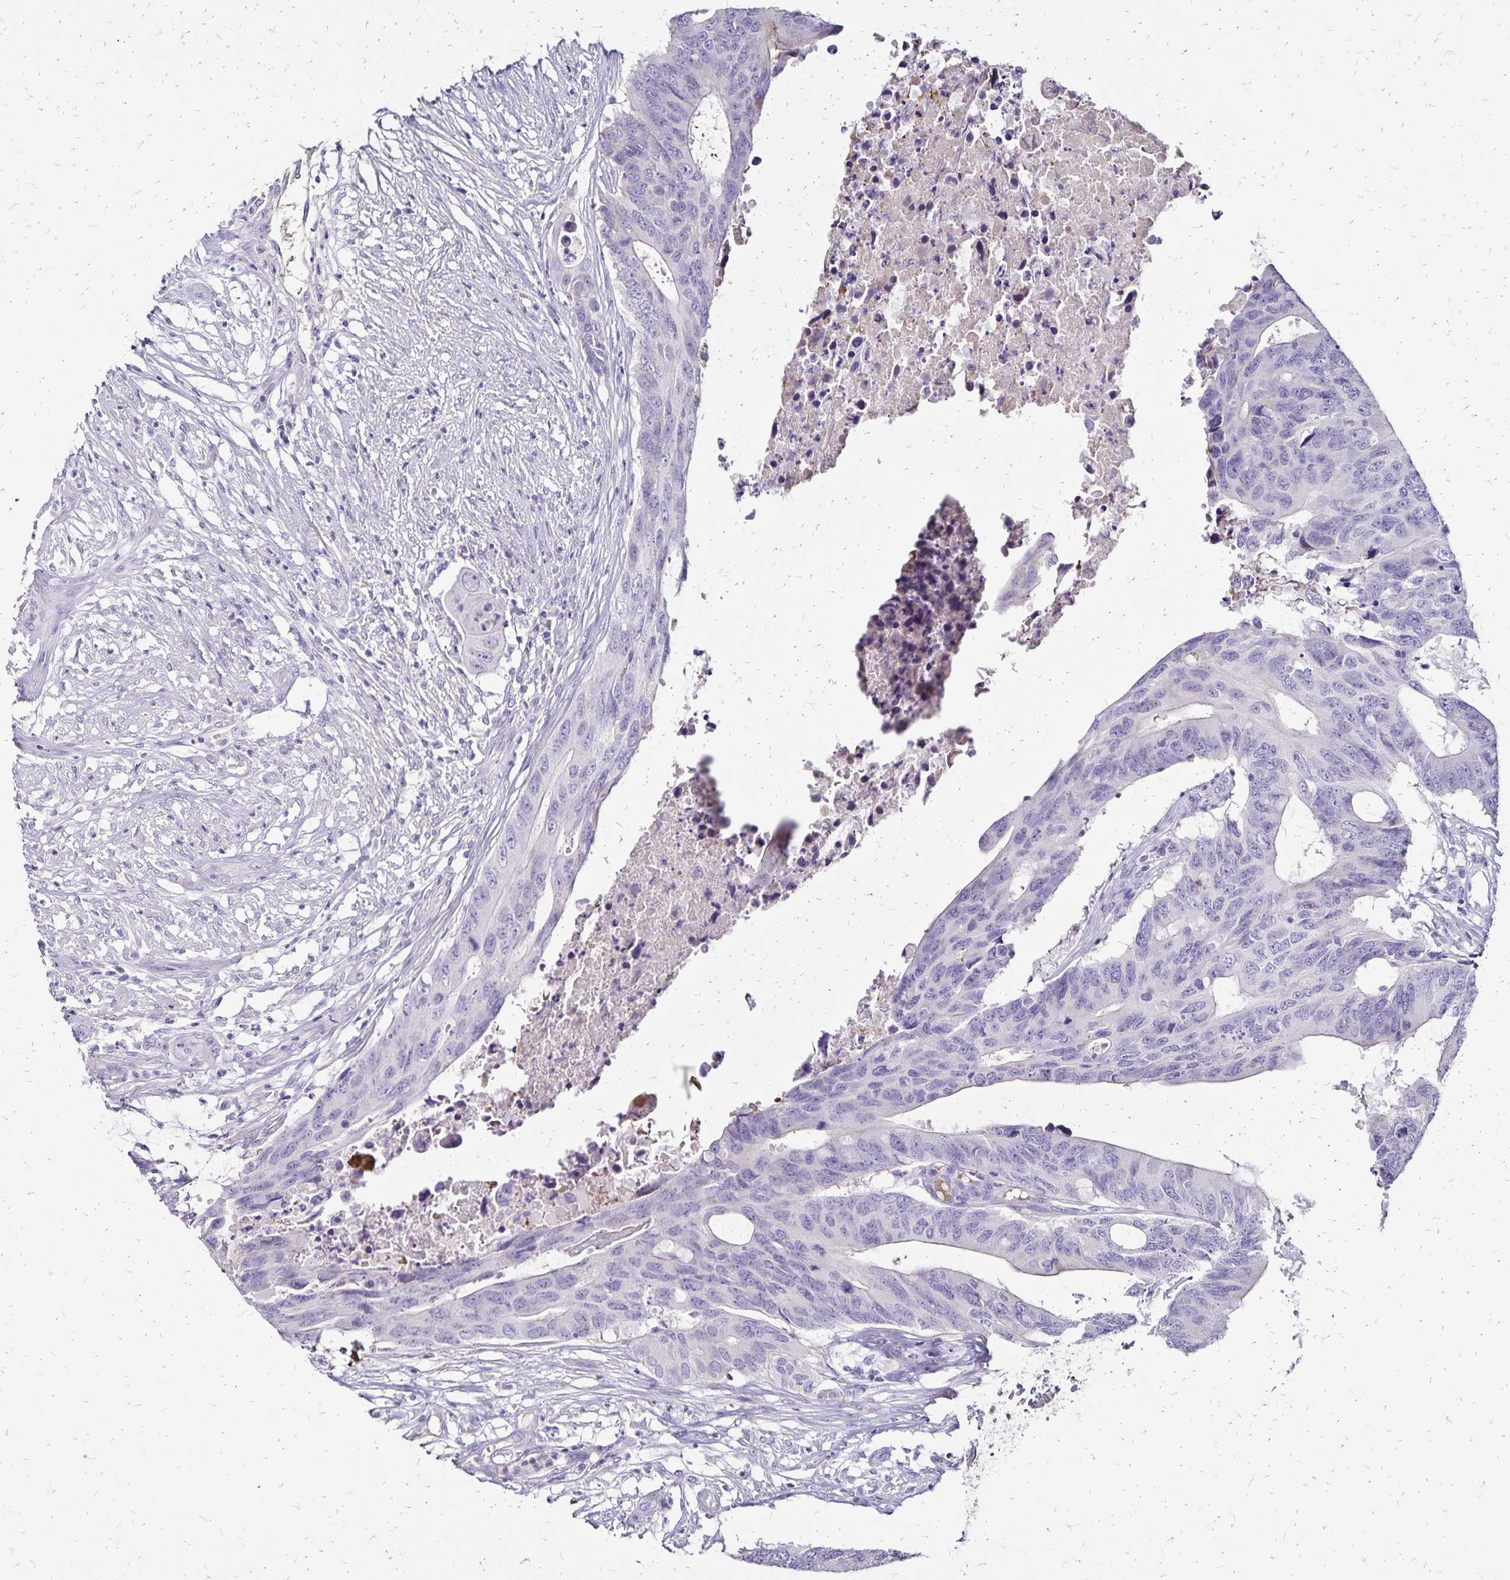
{"staining": {"intensity": "negative", "quantity": "none", "location": "none"}, "tissue": "colorectal cancer", "cell_type": "Tumor cells", "image_type": "cancer", "snomed": [{"axis": "morphology", "description": "Adenocarcinoma, NOS"}, {"axis": "topography", "description": "Colon"}], "caption": "High magnification brightfield microscopy of colorectal cancer (adenocarcinoma) stained with DAB (brown) and counterstained with hematoxylin (blue): tumor cells show no significant expression.", "gene": "KISS1", "patient": {"sex": "male", "age": 71}}